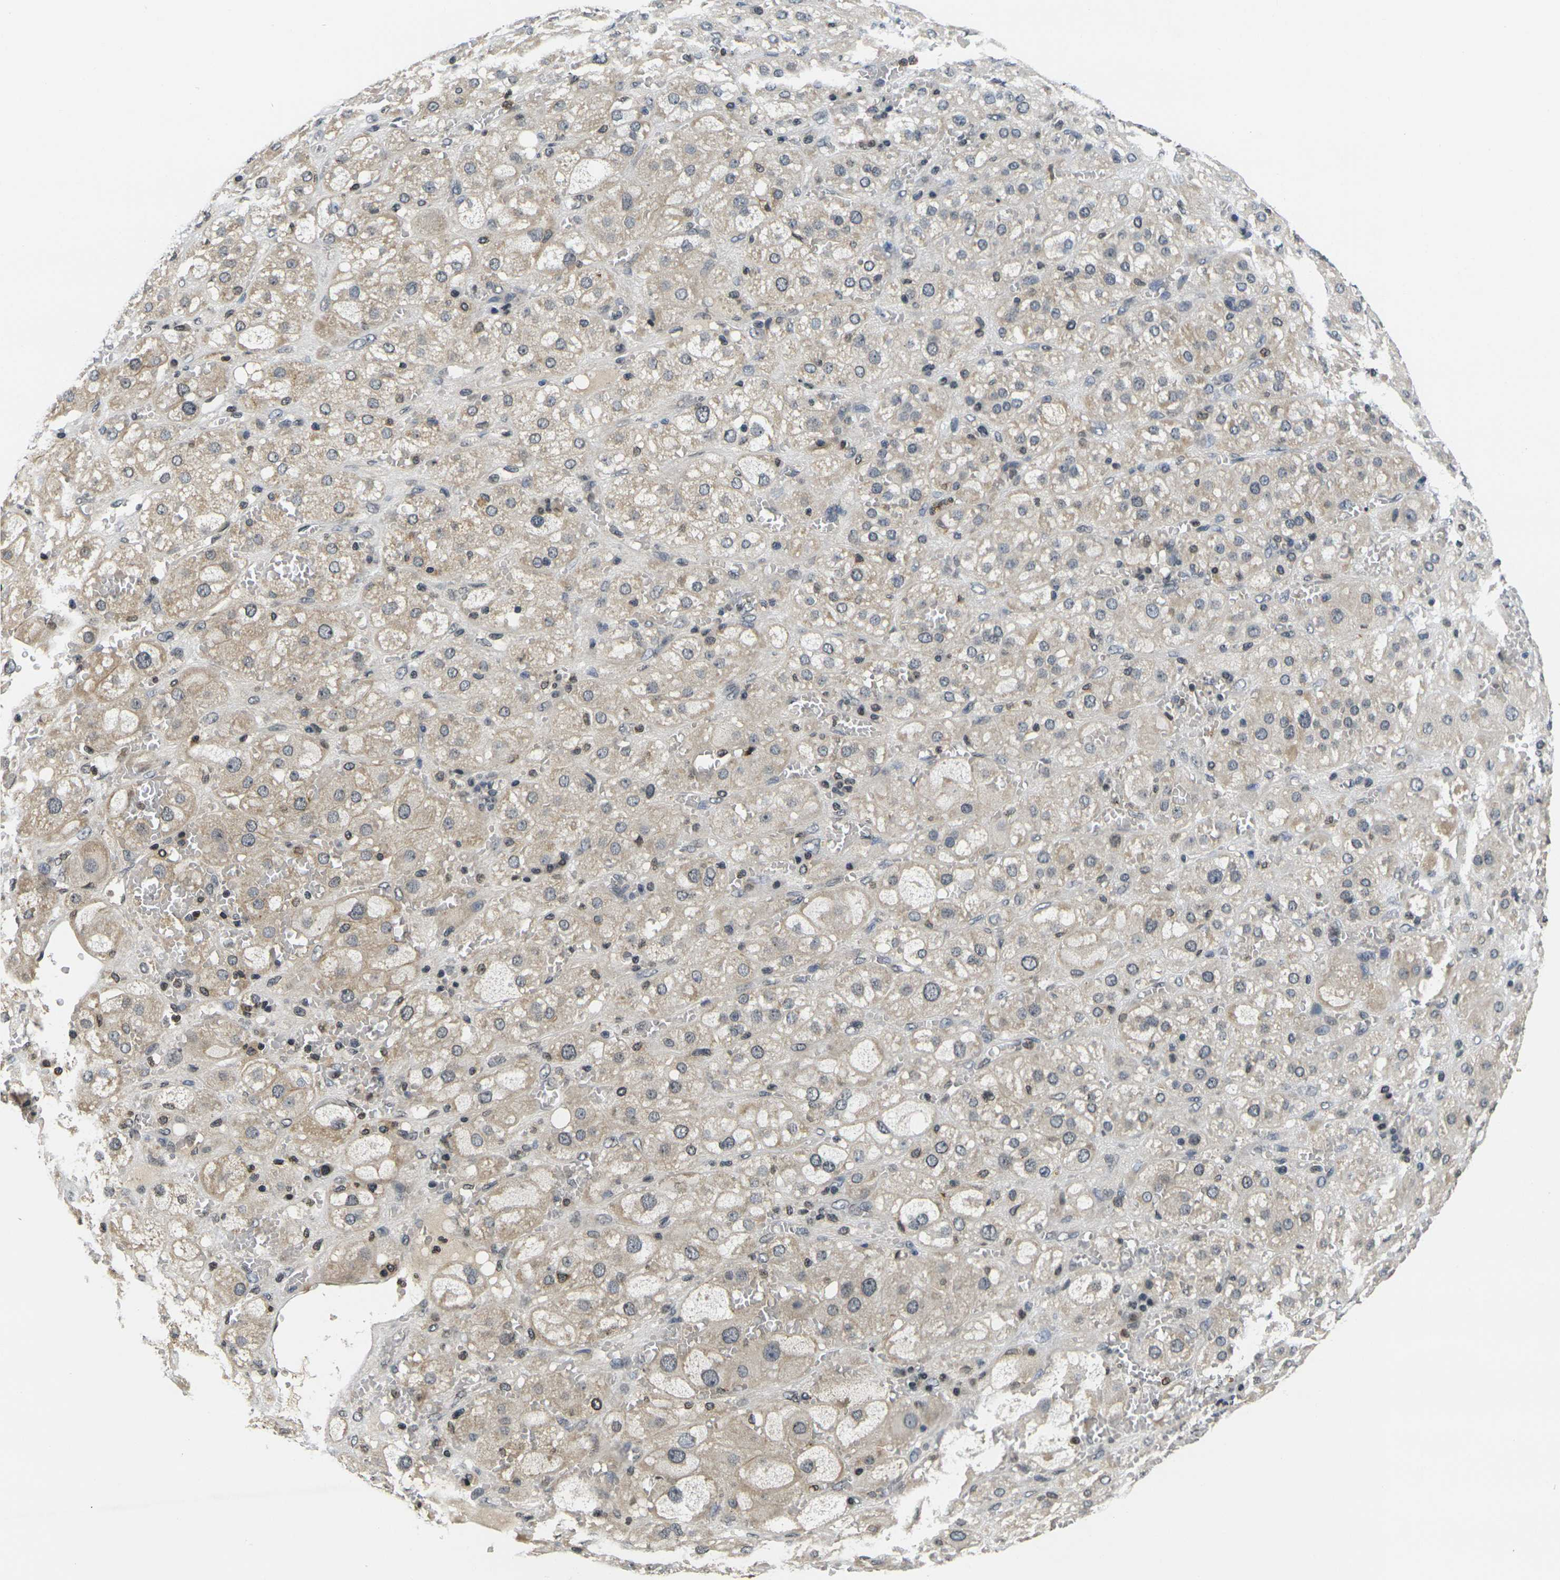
{"staining": {"intensity": "moderate", "quantity": "25%-75%", "location": "cytoplasmic/membranous"}, "tissue": "adrenal gland", "cell_type": "Glandular cells", "image_type": "normal", "snomed": [{"axis": "morphology", "description": "Normal tissue, NOS"}, {"axis": "topography", "description": "Adrenal gland"}], "caption": "Glandular cells exhibit moderate cytoplasmic/membranous staining in about 25%-75% of cells in normal adrenal gland. Nuclei are stained in blue.", "gene": "C1QC", "patient": {"sex": "female", "age": 47}}